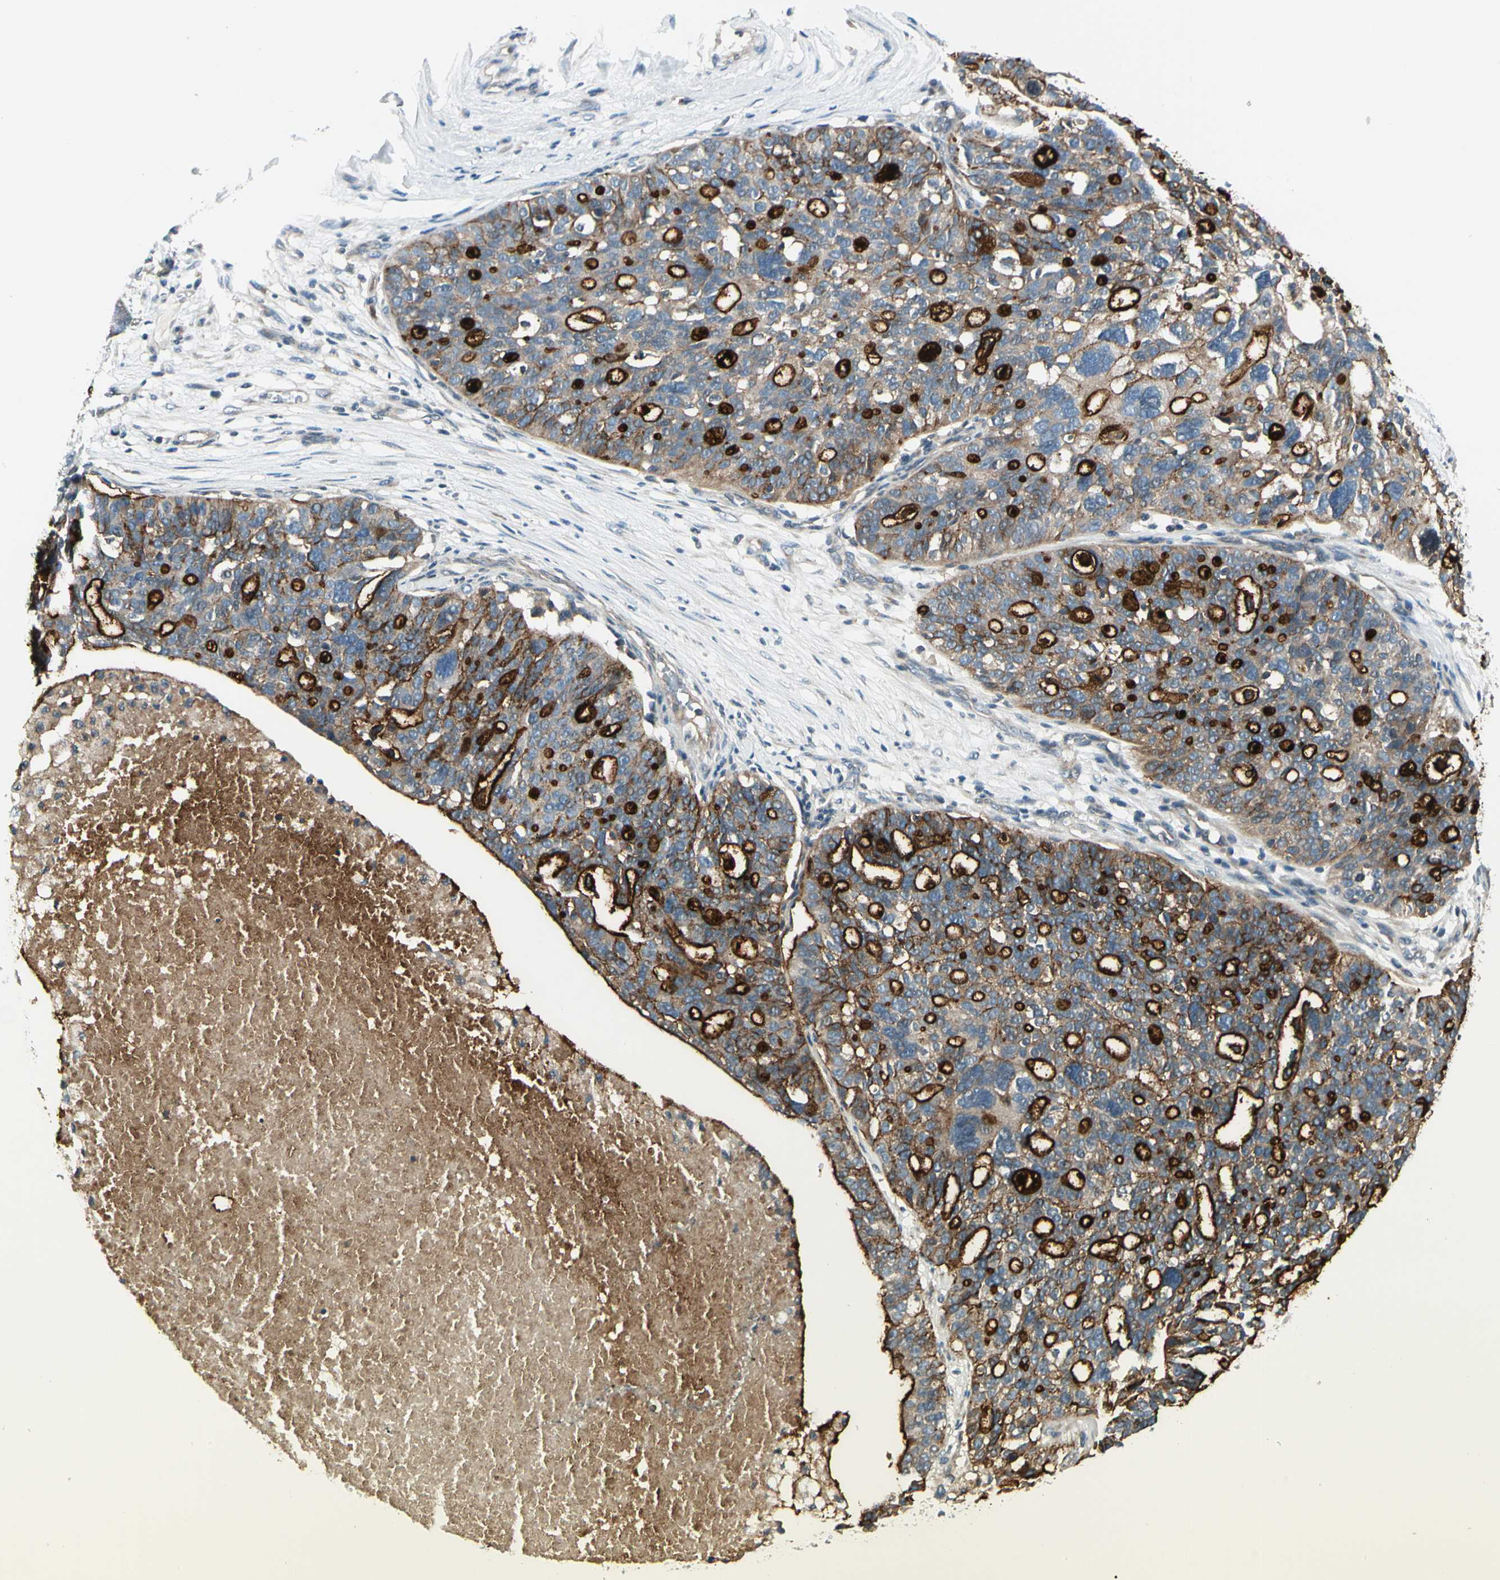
{"staining": {"intensity": "strong", "quantity": "25%-75%", "location": "cytoplasmic/membranous"}, "tissue": "ovarian cancer", "cell_type": "Tumor cells", "image_type": "cancer", "snomed": [{"axis": "morphology", "description": "Cystadenocarcinoma, serous, NOS"}, {"axis": "topography", "description": "Ovary"}], "caption": "Immunohistochemical staining of ovarian cancer (serous cystadenocarcinoma) displays high levels of strong cytoplasmic/membranous staining in about 25%-75% of tumor cells.", "gene": "BNIP1", "patient": {"sex": "female", "age": 59}}